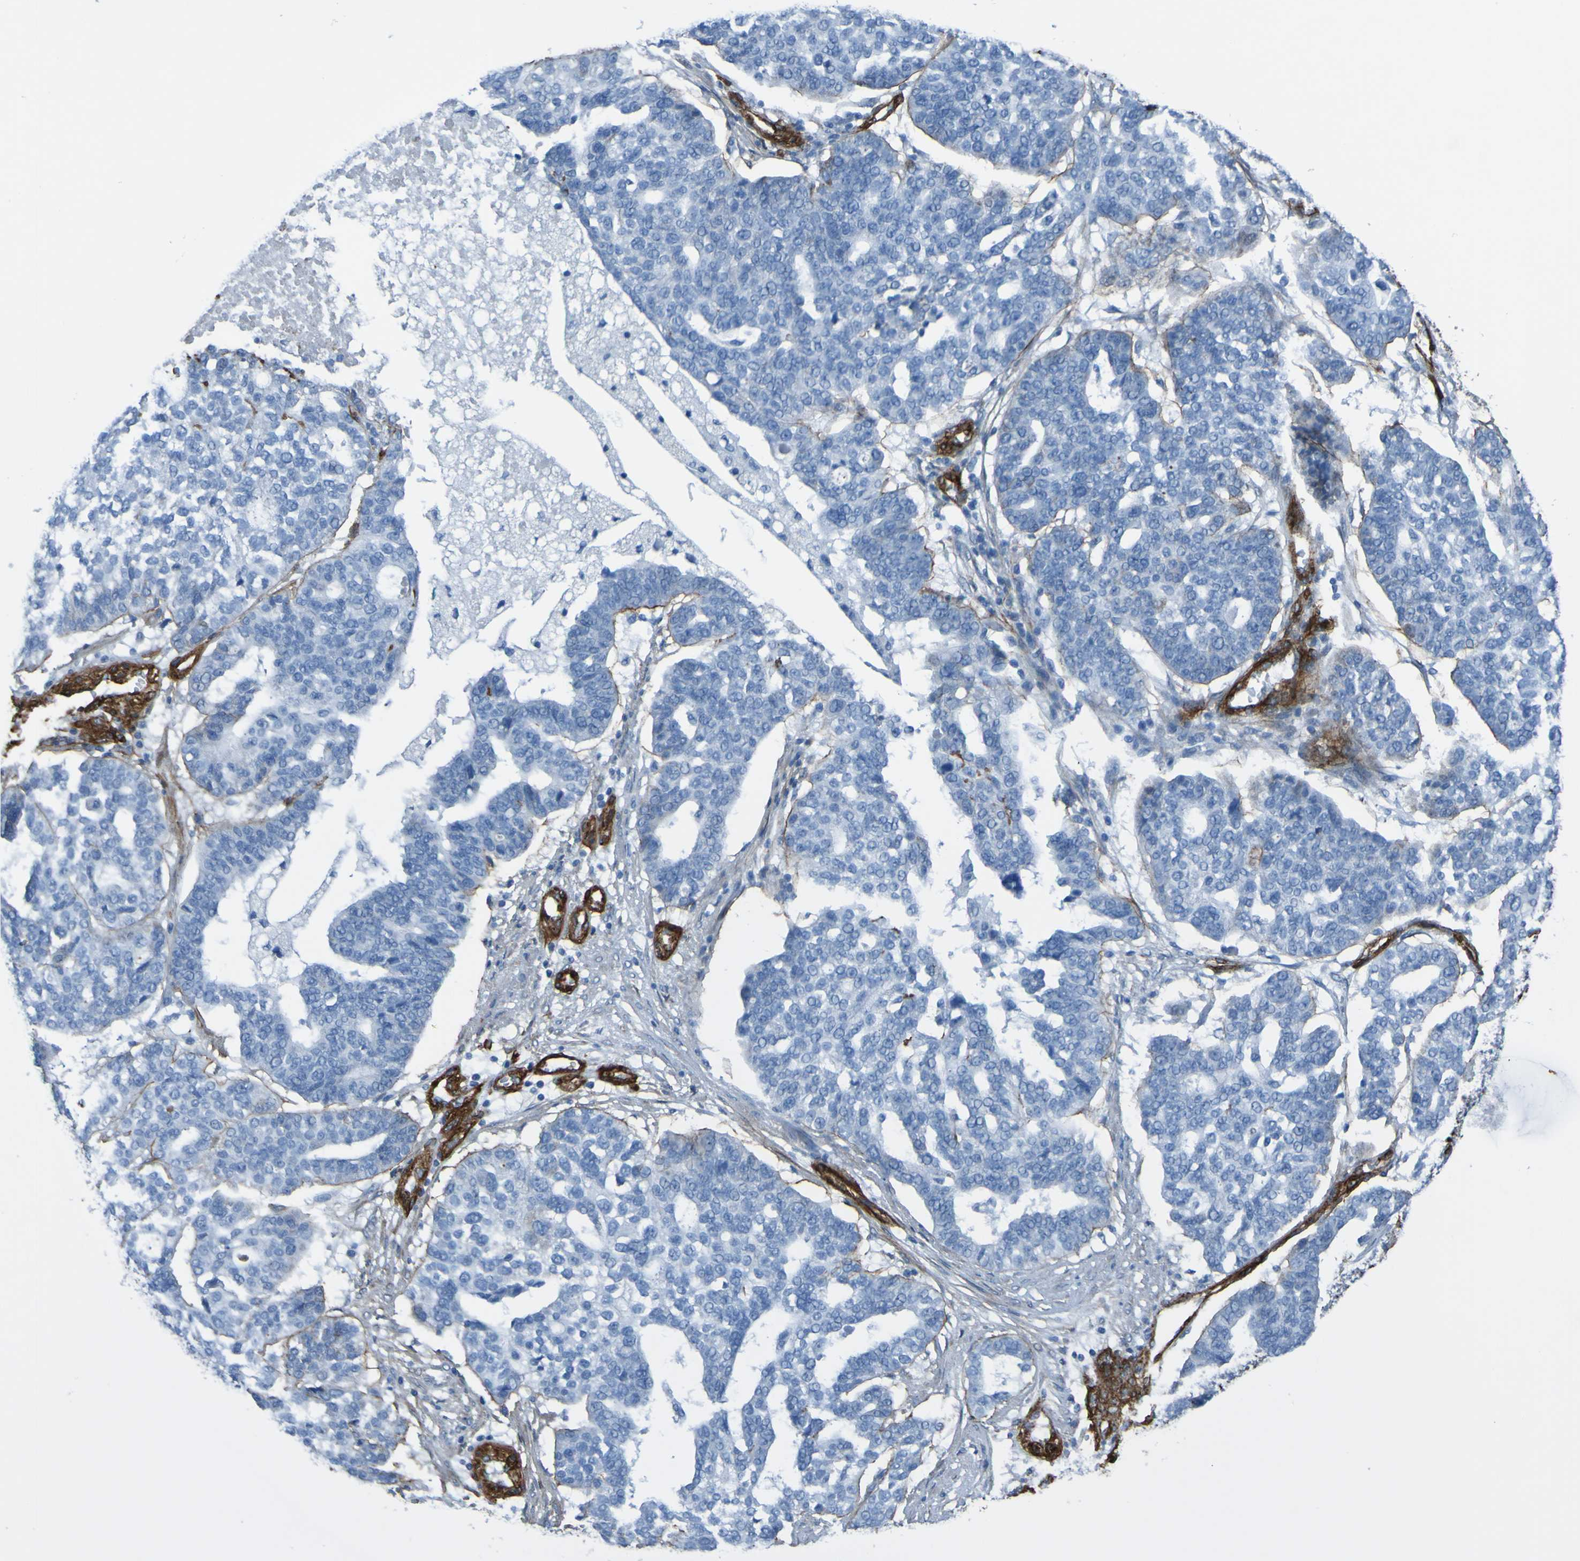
{"staining": {"intensity": "negative", "quantity": "none", "location": "none"}, "tissue": "ovarian cancer", "cell_type": "Tumor cells", "image_type": "cancer", "snomed": [{"axis": "morphology", "description": "Cystadenocarcinoma, serous, NOS"}, {"axis": "topography", "description": "Ovary"}], "caption": "This photomicrograph is of ovarian cancer (serous cystadenocarcinoma) stained with immunohistochemistry (IHC) to label a protein in brown with the nuclei are counter-stained blue. There is no positivity in tumor cells.", "gene": "COL4A2", "patient": {"sex": "female", "age": 59}}